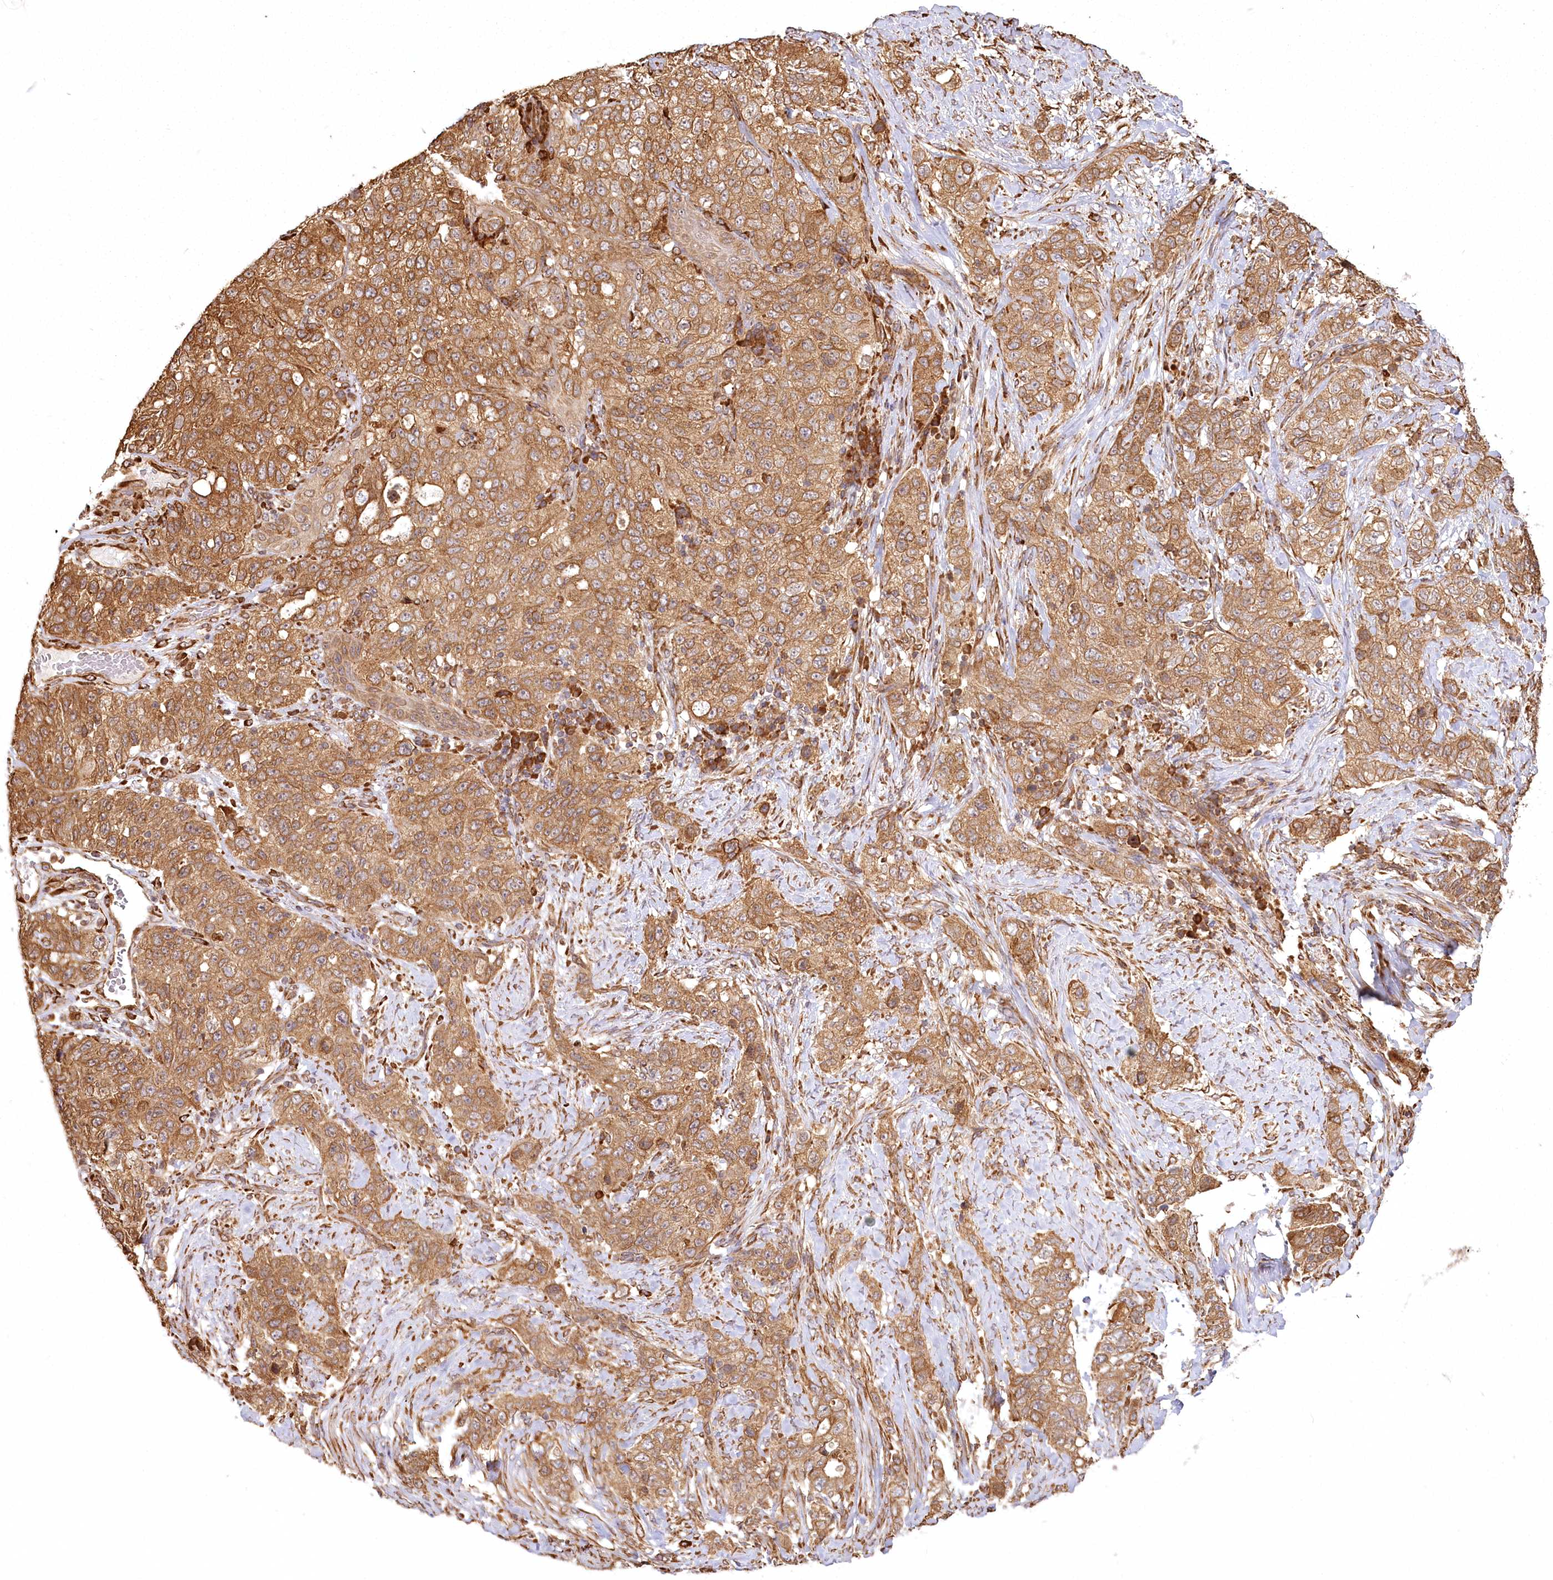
{"staining": {"intensity": "moderate", "quantity": ">75%", "location": "cytoplasmic/membranous"}, "tissue": "stomach cancer", "cell_type": "Tumor cells", "image_type": "cancer", "snomed": [{"axis": "morphology", "description": "Adenocarcinoma, NOS"}, {"axis": "topography", "description": "Stomach"}], "caption": "Stomach cancer stained with a protein marker exhibits moderate staining in tumor cells.", "gene": "FAM13A", "patient": {"sex": "male", "age": 48}}